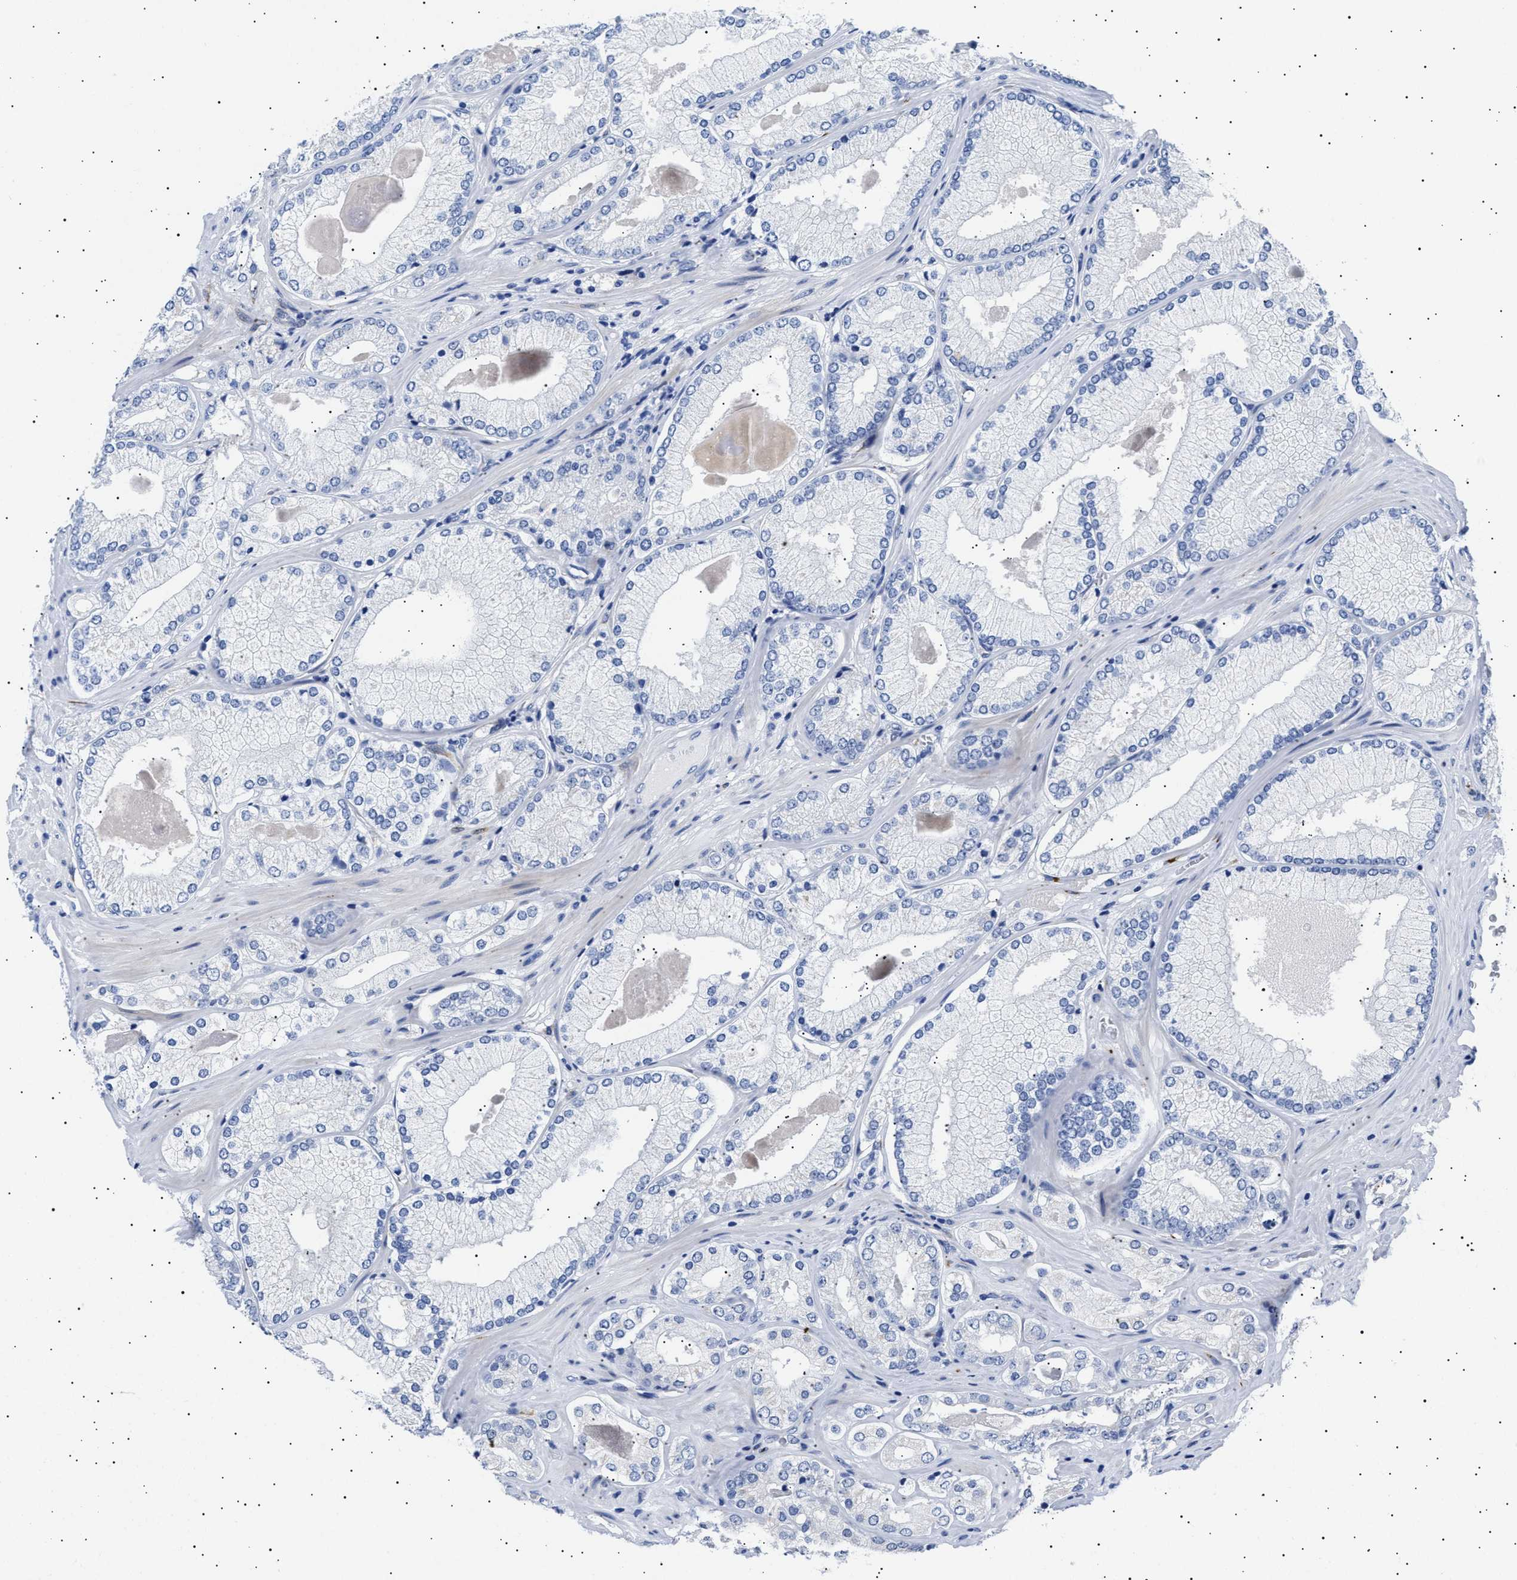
{"staining": {"intensity": "negative", "quantity": "none", "location": "none"}, "tissue": "prostate cancer", "cell_type": "Tumor cells", "image_type": "cancer", "snomed": [{"axis": "morphology", "description": "Adenocarcinoma, Low grade"}, {"axis": "topography", "description": "Prostate"}], "caption": "Micrograph shows no significant protein positivity in tumor cells of low-grade adenocarcinoma (prostate).", "gene": "HEMGN", "patient": {"sex": "male", "age": 65}}